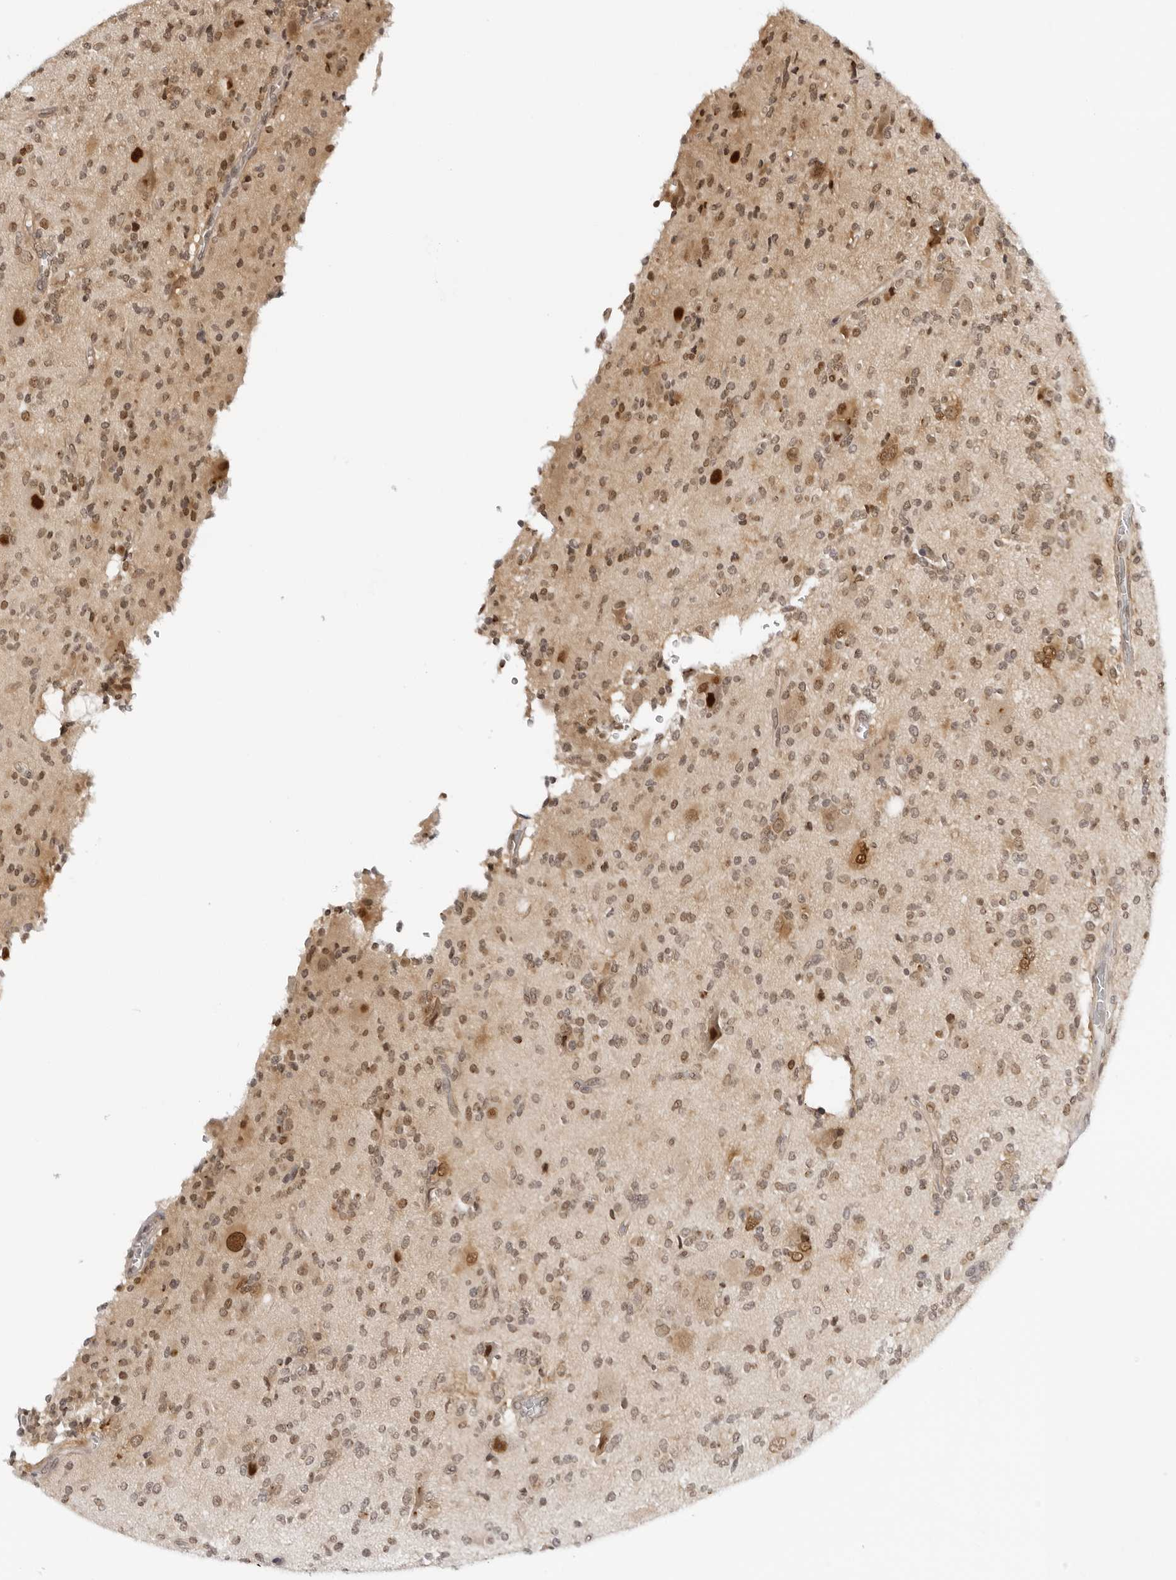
{"staining": {"intensity": "moderate", "quantity": "25%-75%", "location": "nuclear"}, "tissue": "glioma", "cell_type": "Tumor cells", "image_type": "cancer", "snomed": [{"axis": "morphology", "description": "Glioma, malignant, High grade"}, {"axis": "topography", "description": "Brain"}], "caption": "Malignant glioma (high-grade) stained for a protein displays moderate nuclear positivity in tumor cells.", "gene": "WDR77", "patient": {"sex": "male", "age": 34}}